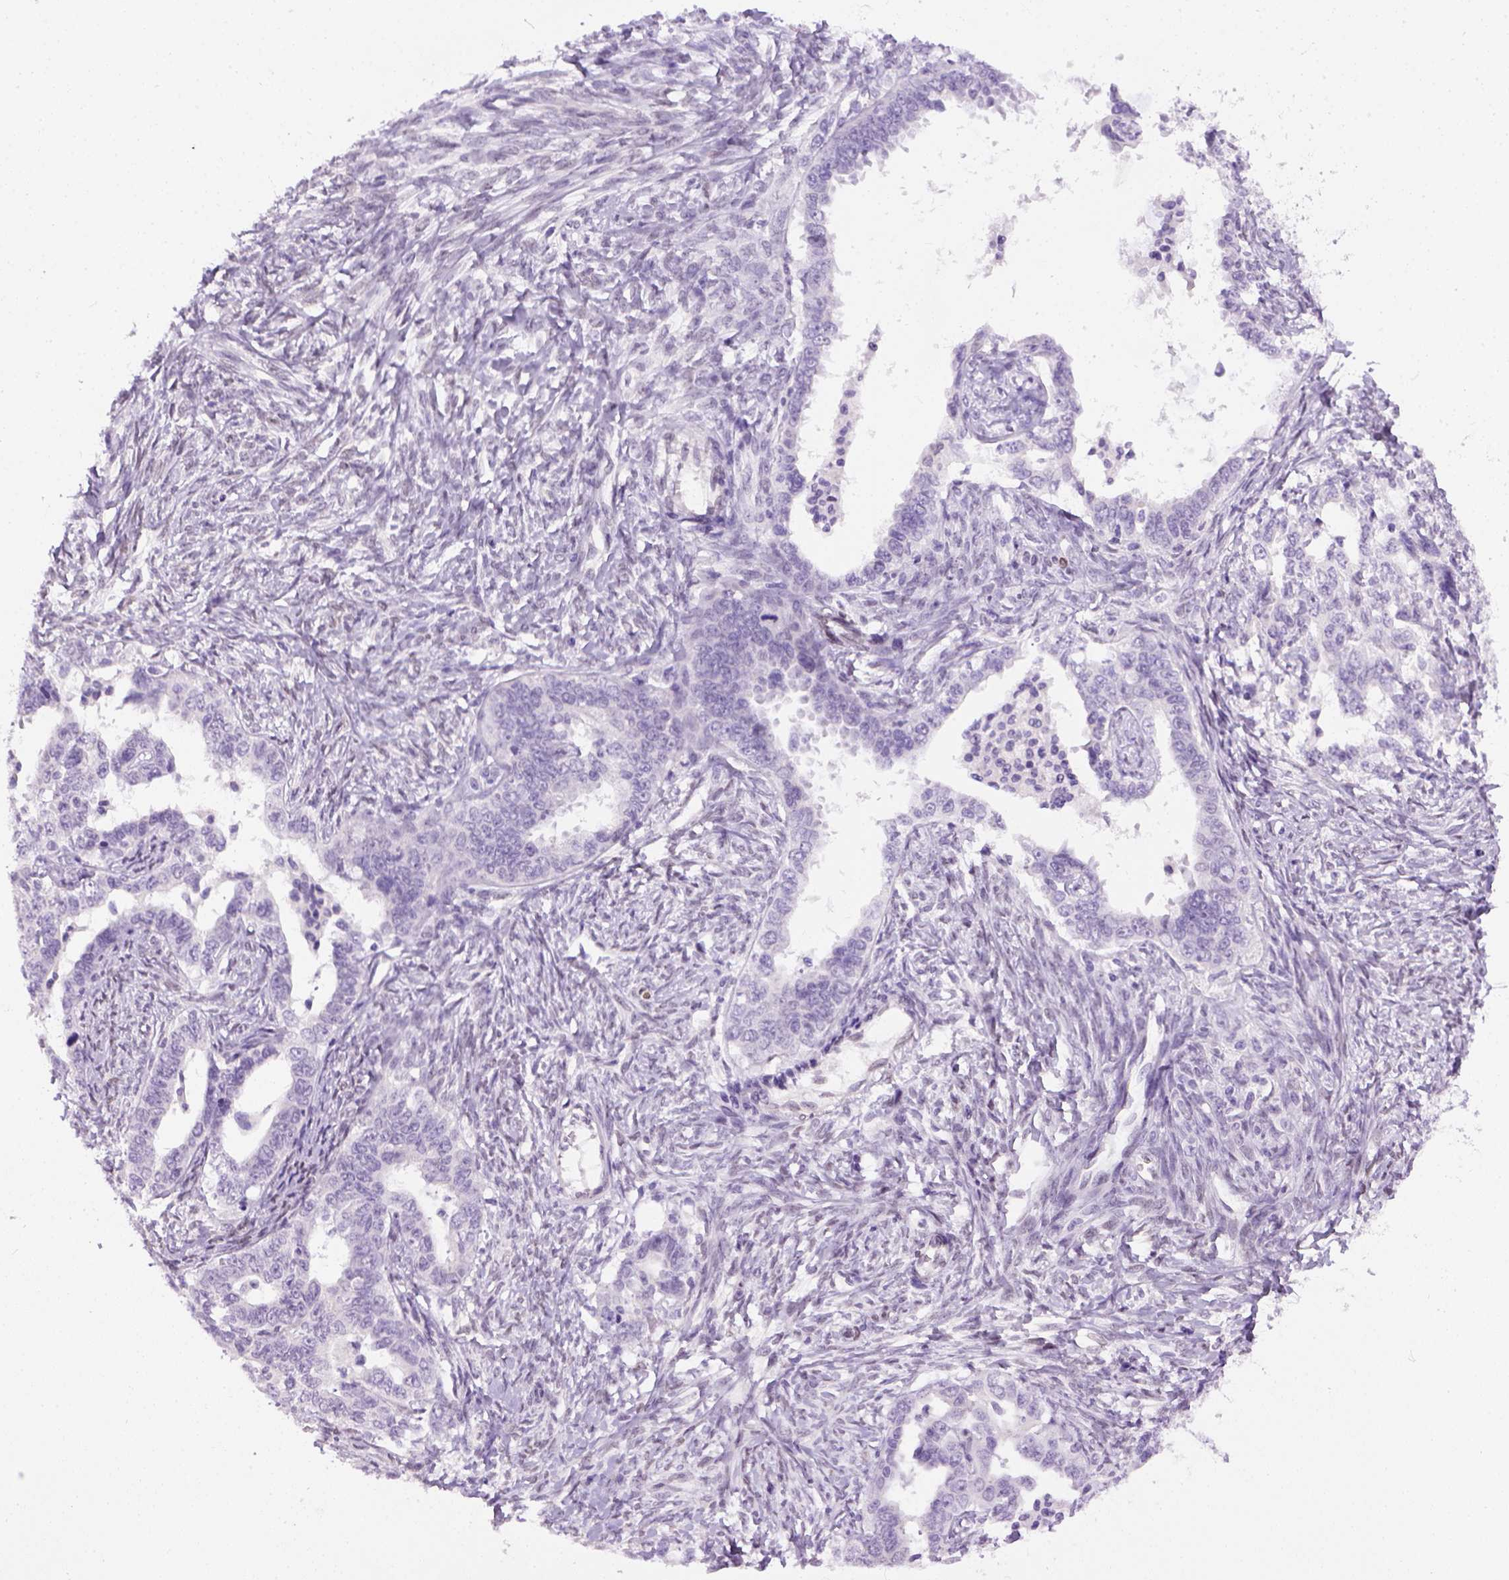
{"staining": {"intensity": "negative", "quantity": "none", "location": "none"}, "tissue": "ovarian cancer", "cell_type": "Tumor cells", "image_type": "cancer", "snomed": [{"axis": "morphology", "description": "Cystadenocarcinoma, serous, NOS"}, {"axis": "topography", "description": "Ovary"}], "caption": "Immunohistochemical staining of serous cystadenocarcinoma (ovarian) shows no significant staining in tumor cells.", "gene": "FAM184B", "patient": {"sex": "female", "age": 69}}